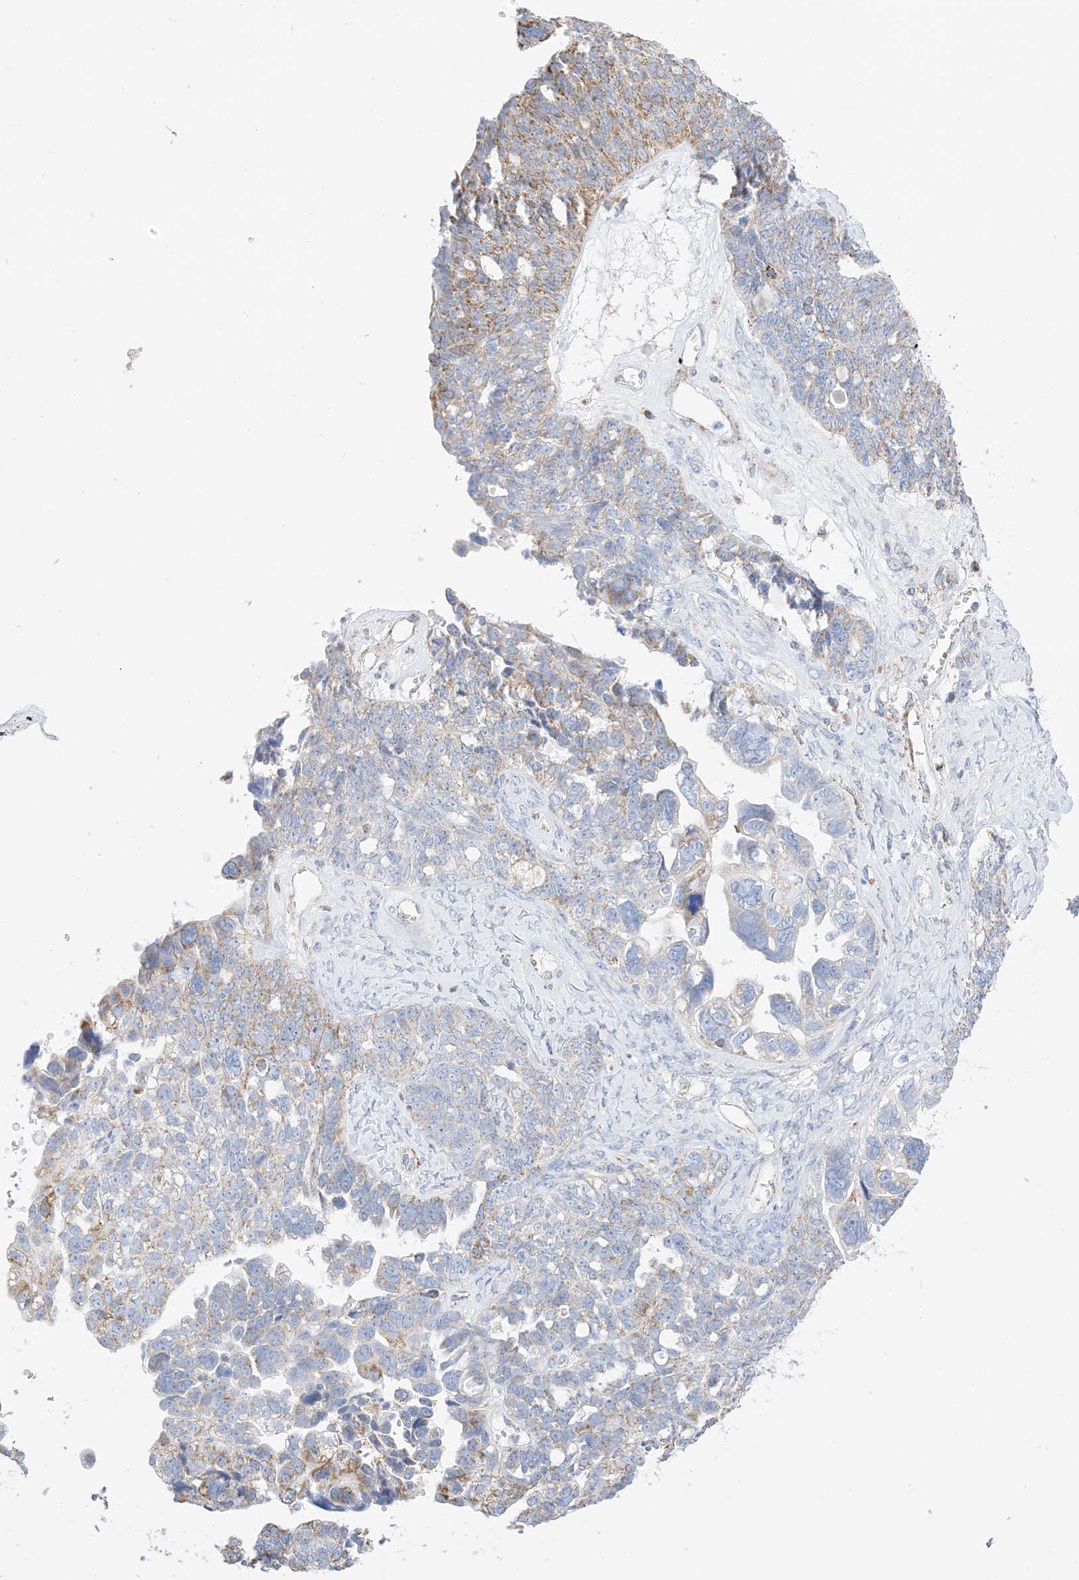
{"staining": {"intensity": "moderate", "quantity": "25%-75%", "location": "cytoplasmic/membranous"}, "tissue": "ovarian cancer", "cell_type": "Tumor cells", "image_type": "cancer", "snomed": [{"axis": "morphology", "description": "Cystadenocarcinoma, serous, NOS"}, {"axis": "topography", "description": "Ovary"}], "caption": "A brown stain highlights moderate cytoplasmic/membranous expression of a protein in human ovarian serous cystadenocarcinoma tumor cells.", "gene": "CAPN13", "patient": {"sex": "female", "age": 79}}